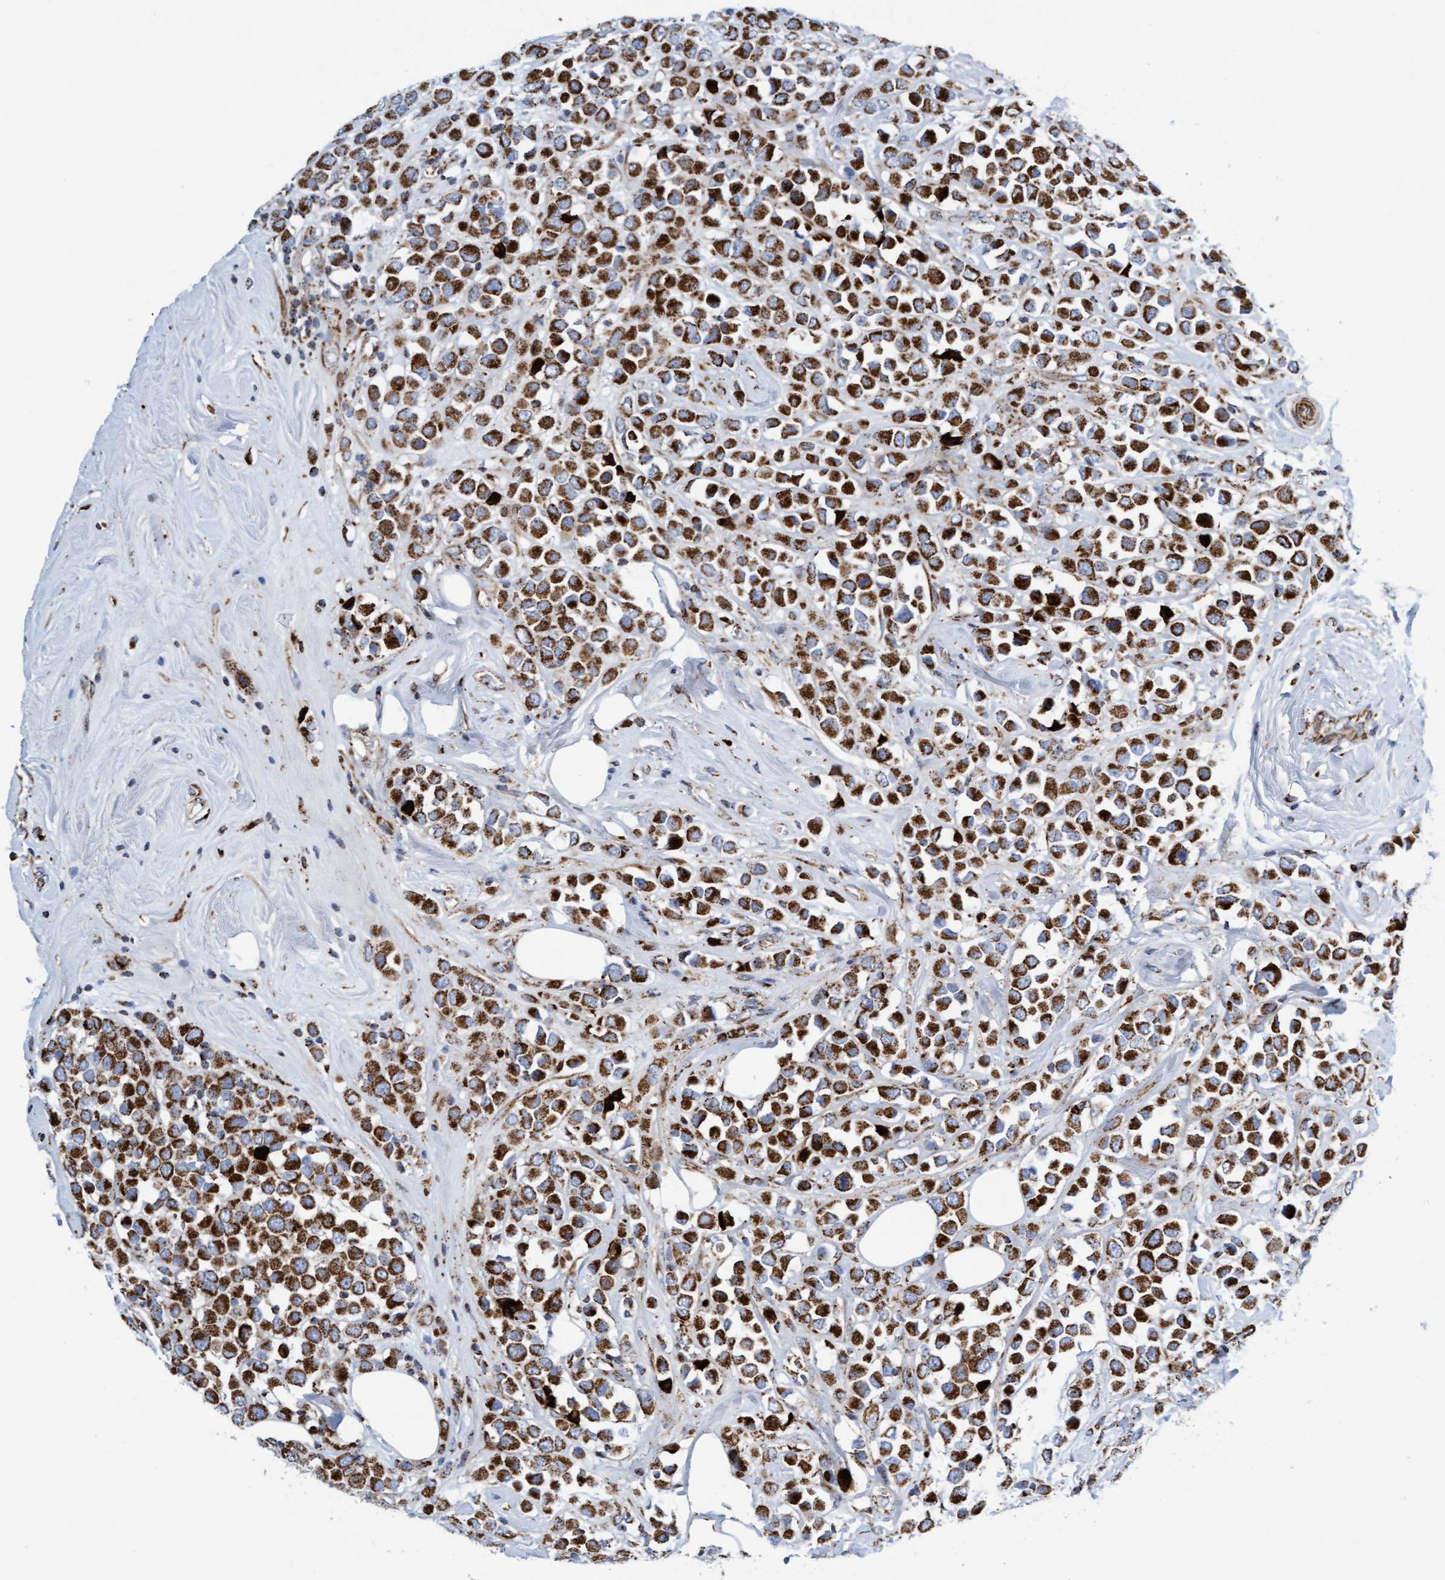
{"staining": {"intensity": "strong", "quantity": ">75%", "location": "cytoplasmic/membranous"}, "tissue": "breast cancer", "cell_type": "Tumor cells", "image_type": "cancer", "snomed": [{"axis": "morphology", "description": "Duct carcinoma"}, {"axis": "topography", "description": "Breast"}], "caption": "Tumor cells demonstrate high levels of strong cytoplasmic/membranous staining in about >75% of cells in infiltrating ductal carcinoma (breast).", "gene": "GGTA1", "patient": {"sex": "female", "age": 61}}